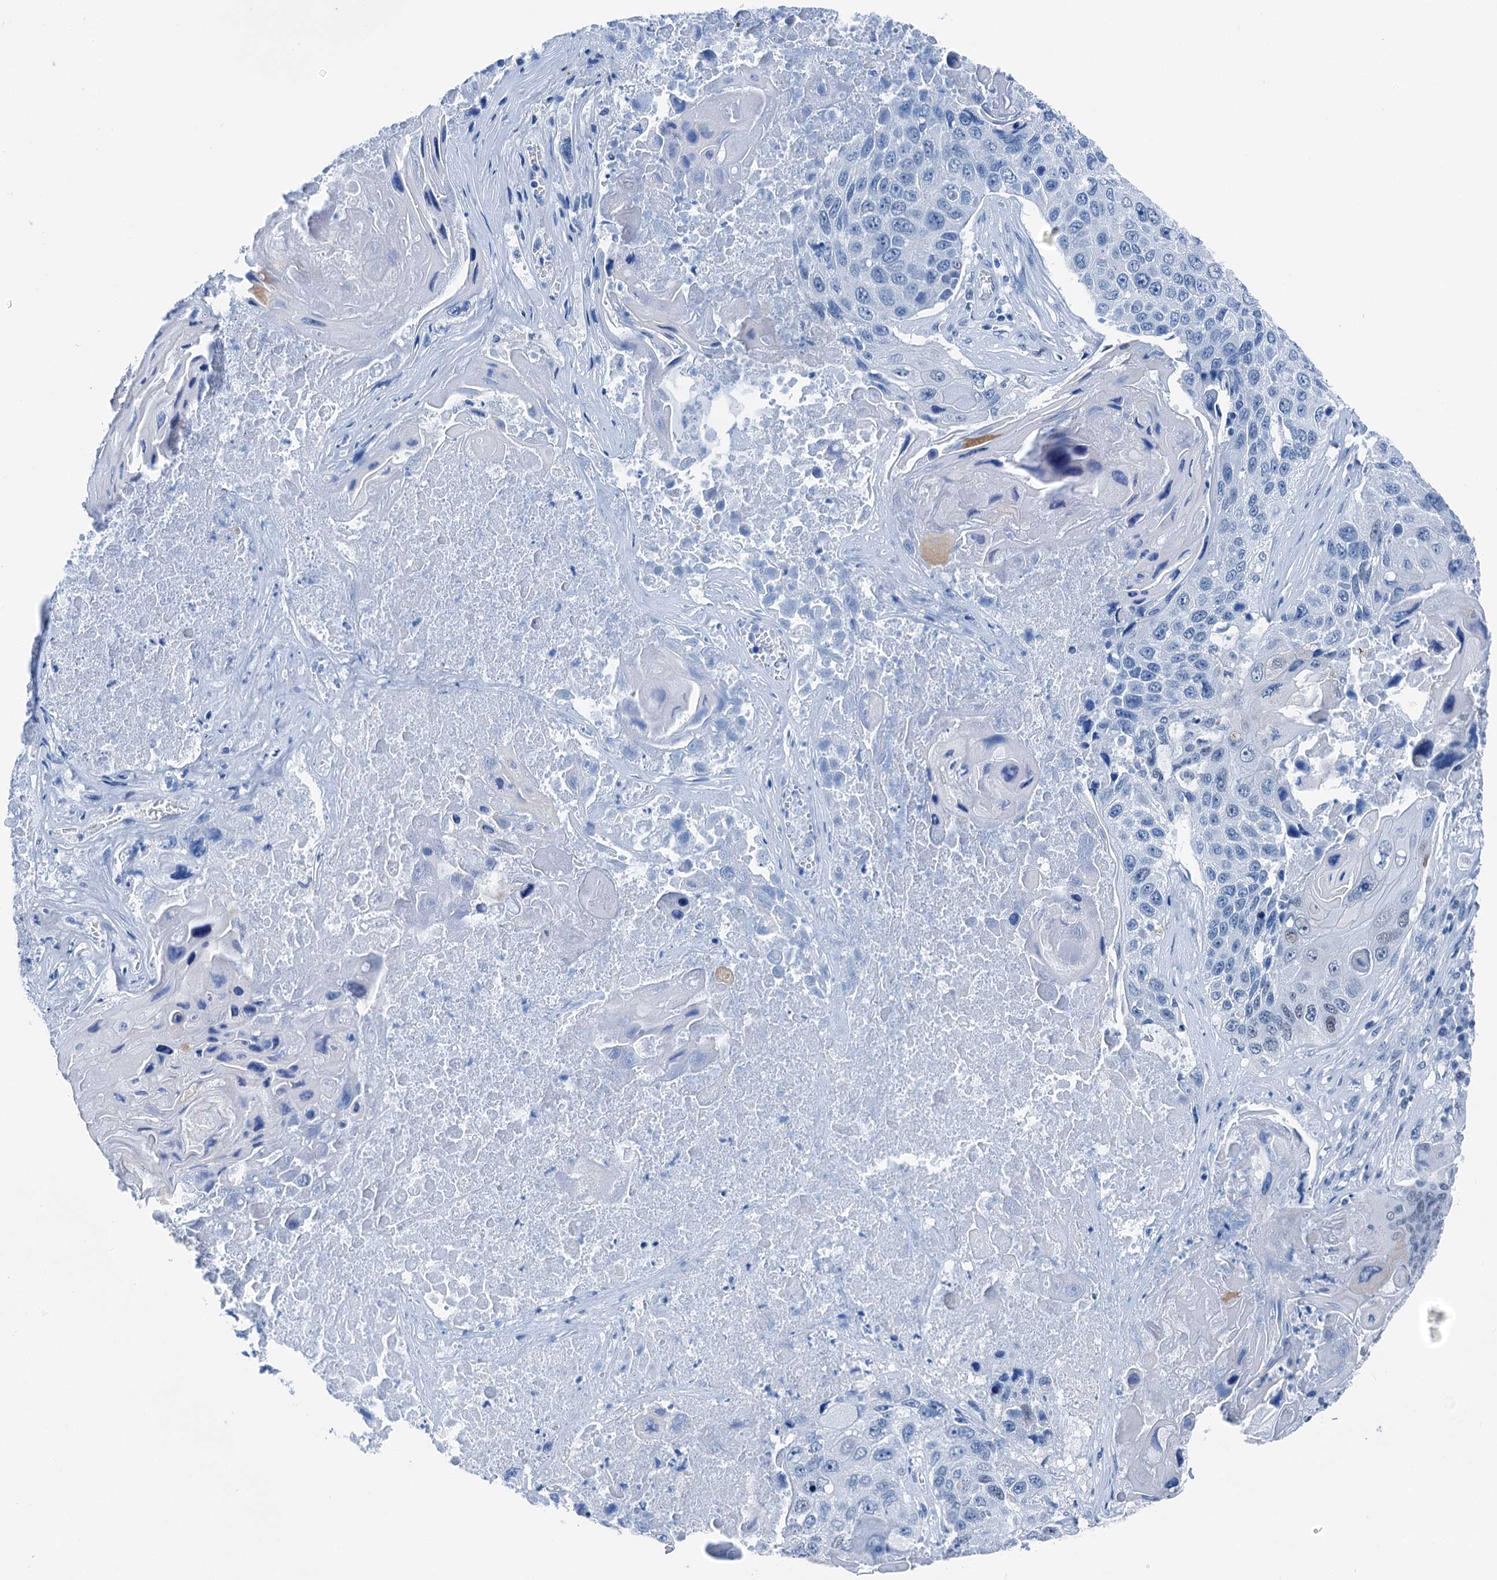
{"staining": {"intensity": "negative", "quantity": "none", "location": "none"}, "tissue": "lung cancer", "cell_type": "Tumor cells", "image_type": "cancer", "snomed": [{"axis": "morphology", "description": "Squamous cell carcinoma, NOS"}, {"axis": "topography", "description": "Lung"}], "caption": "Lung cancer stained for a protein using immunohistochemistry exhibits no expression tumor cells.", "gene": "CBLN3", "patient": {"sex": "male", "age": 61}}